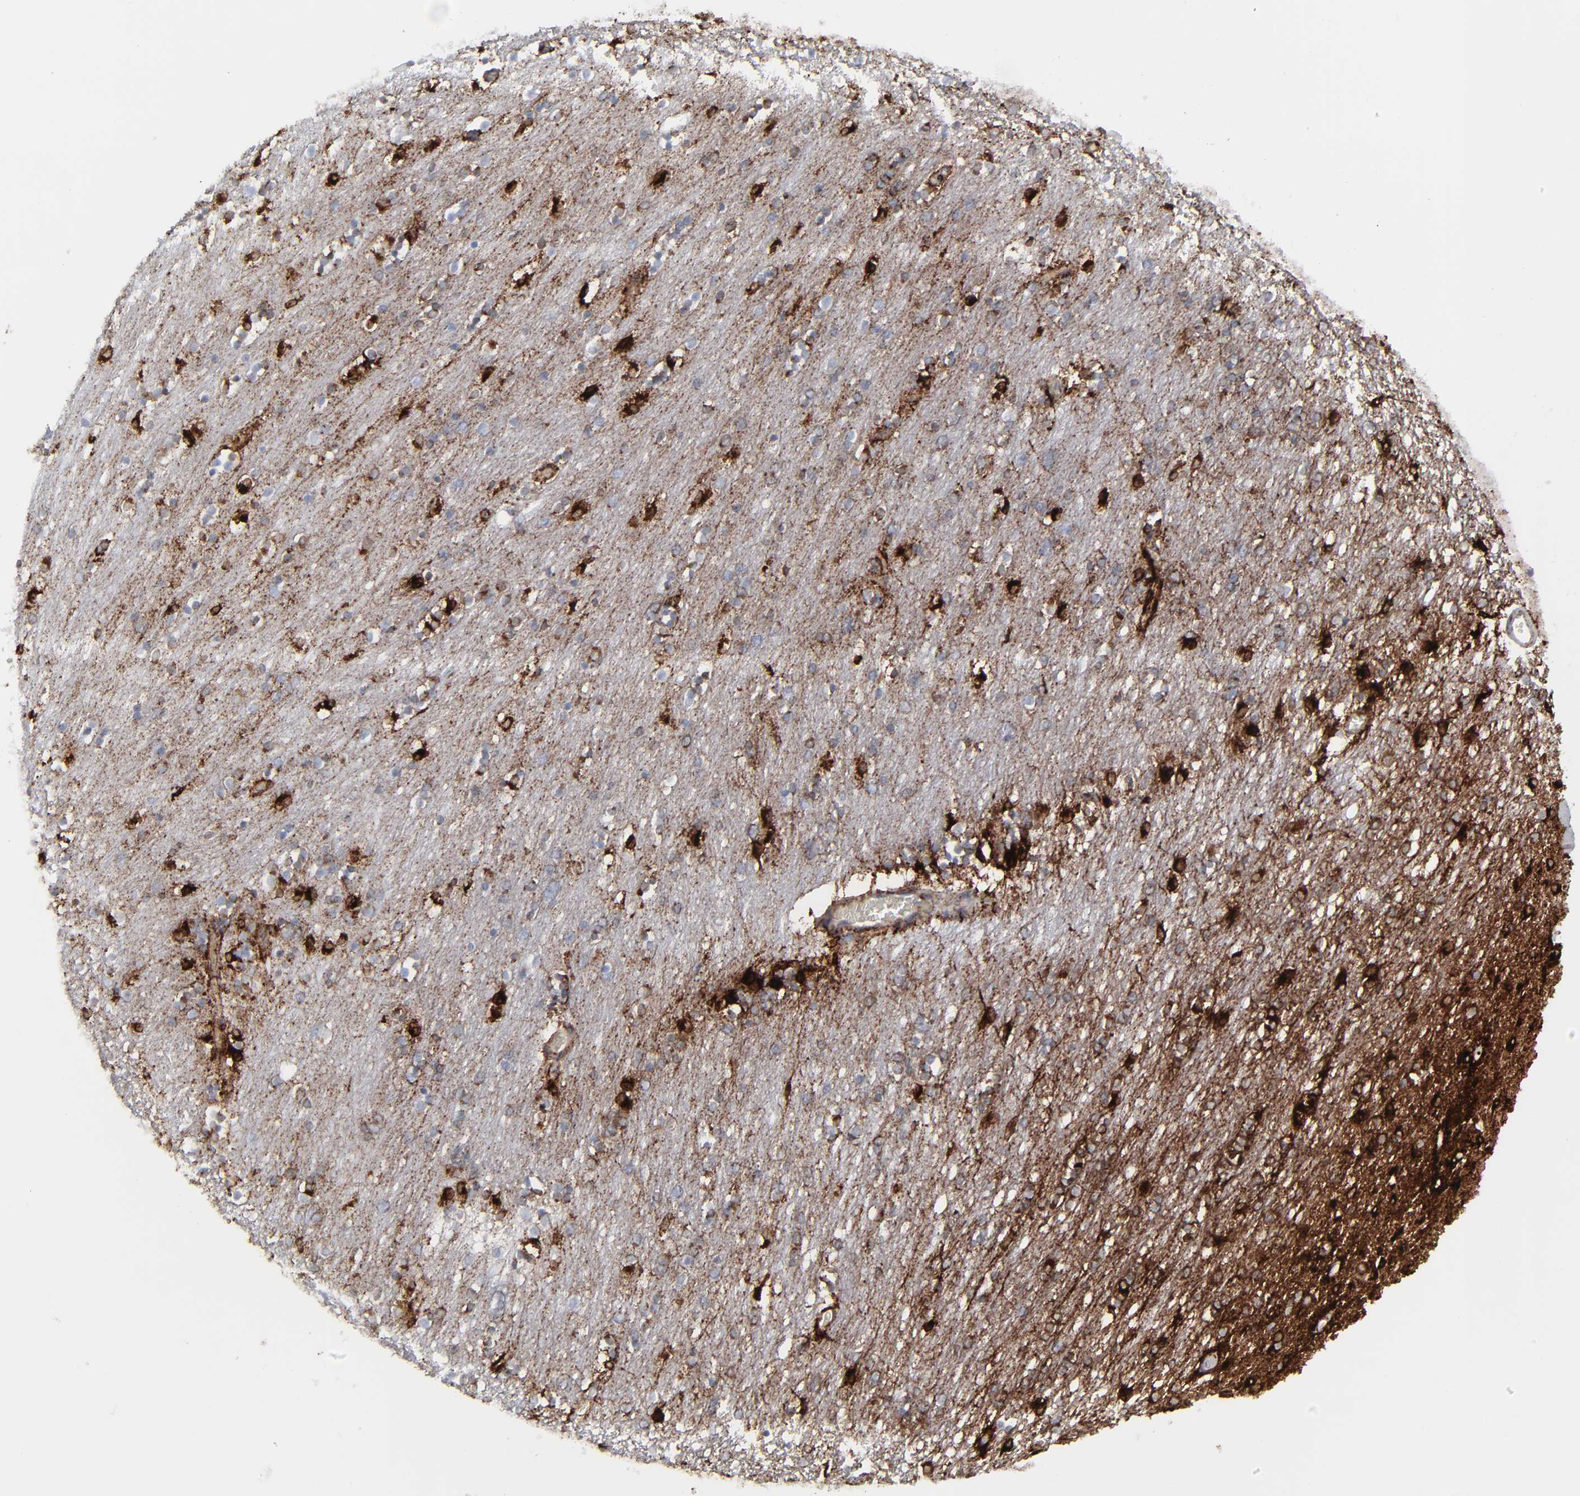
{"staining": {"intensity": "strong", "quantity": ">75%", "location": "cytoplasmic/membranous"}, "tissue": "caudate", "cell_type": "Glial cells", "image_type": "normal", "snomed": [{"axis": "morphology", "description": "Normal tissue, NOS"}, {"axis": "topography", "description": "Lateral ventricle wall"}], "caption": "Immunohistochemistry of normal caudate displays high levels of strong cytoplasmic/membranous staining in approximately >75% of glial cells.", "gene": "SPARC", "patient": {"sex": "female", "age": 54}}